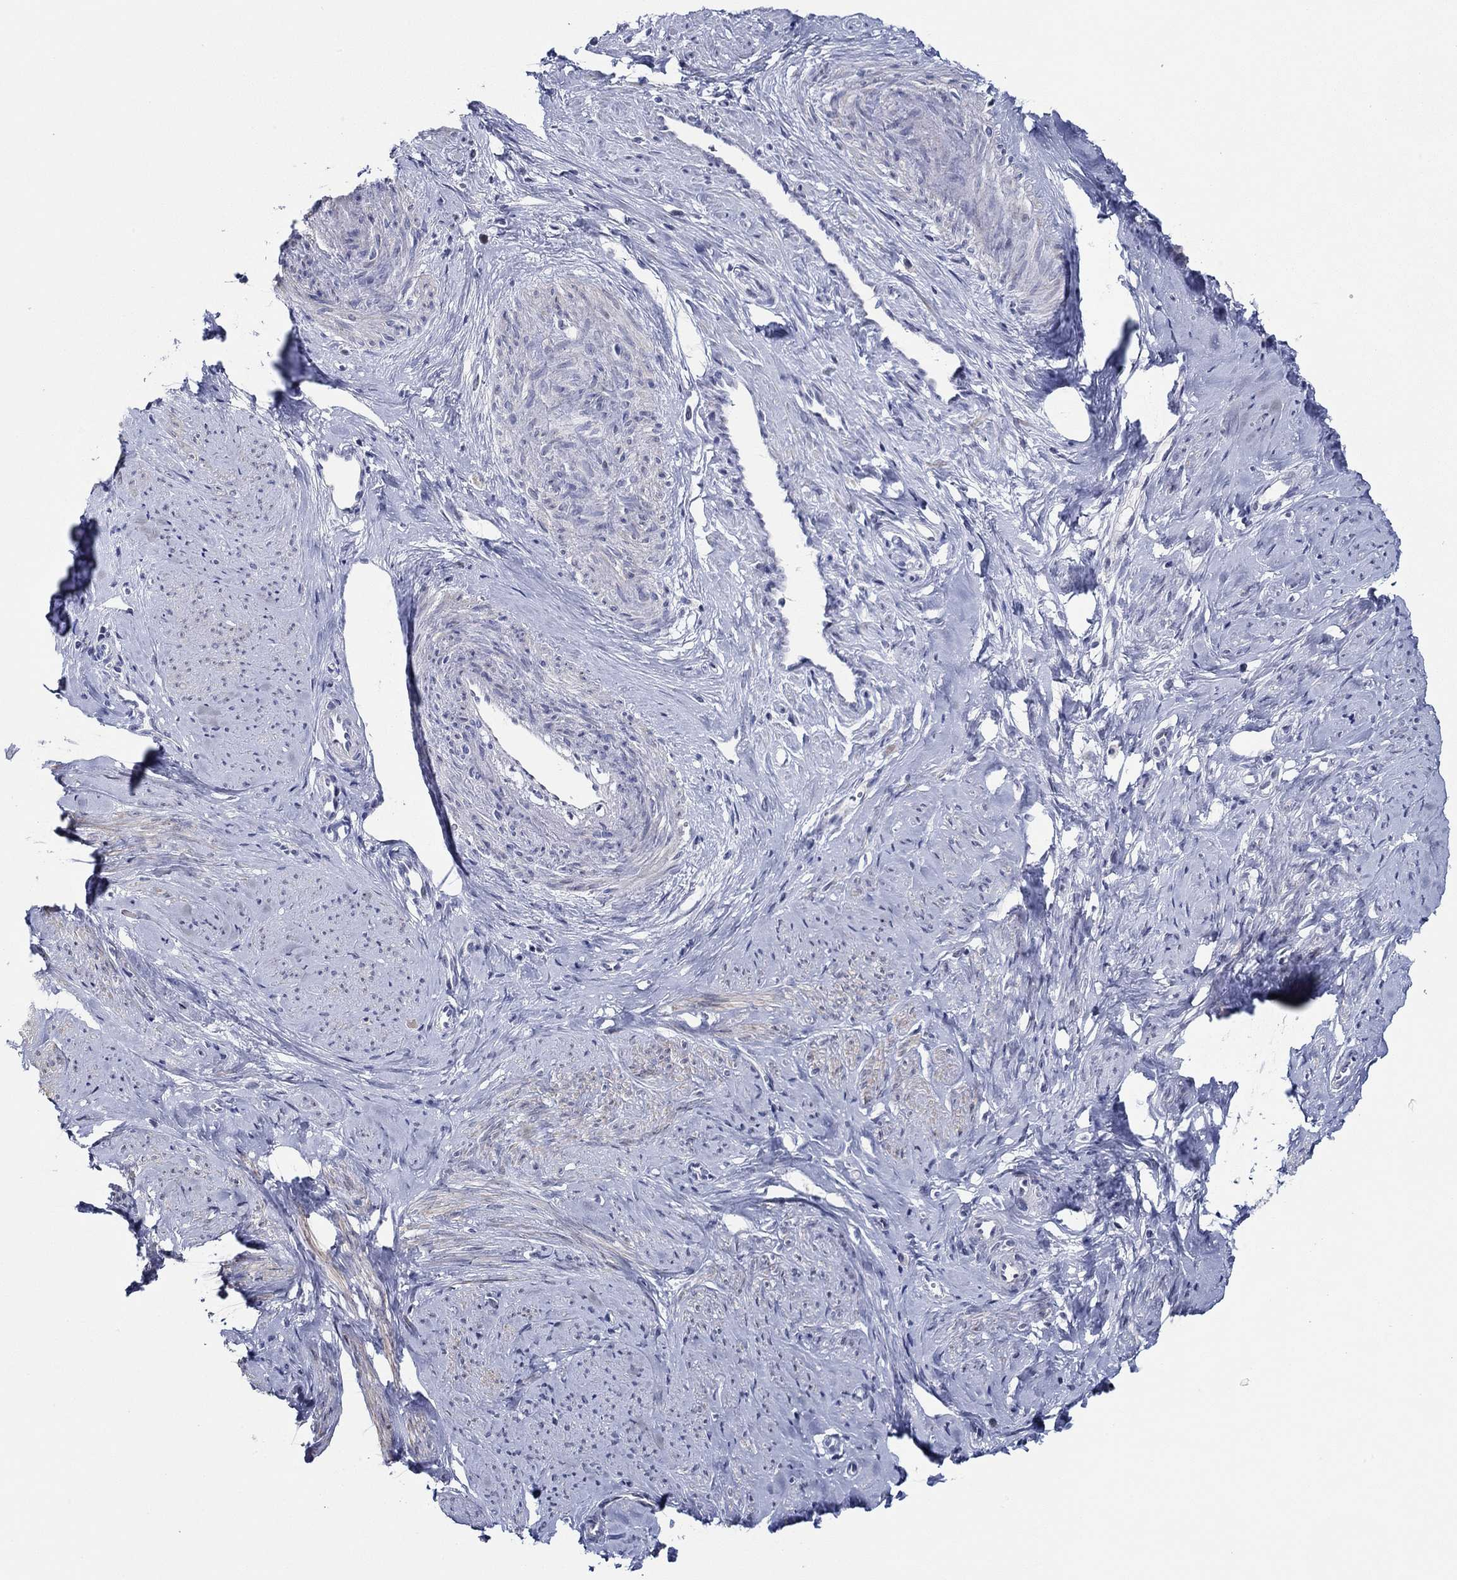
{"staining": {"intensity": "weak", "quantity": "<25%", "location": "cytoplasmic/membranous"}, "tissue": "smooth muscle", "cell_type": "Smooth muscle cells", "image_type": "normal", "snomed": [{"axis": "morphology", "description": "Normal tissue, NOS"}, {"axis": "topography", "description": "Smooth muscle"}], "caption": "This is an IHC image of unremarkable smooth muscle. There is no expression in smooth muscle cells.", "gene": "SLC34A1", "patient": {"sex": "female", "age": 48}}